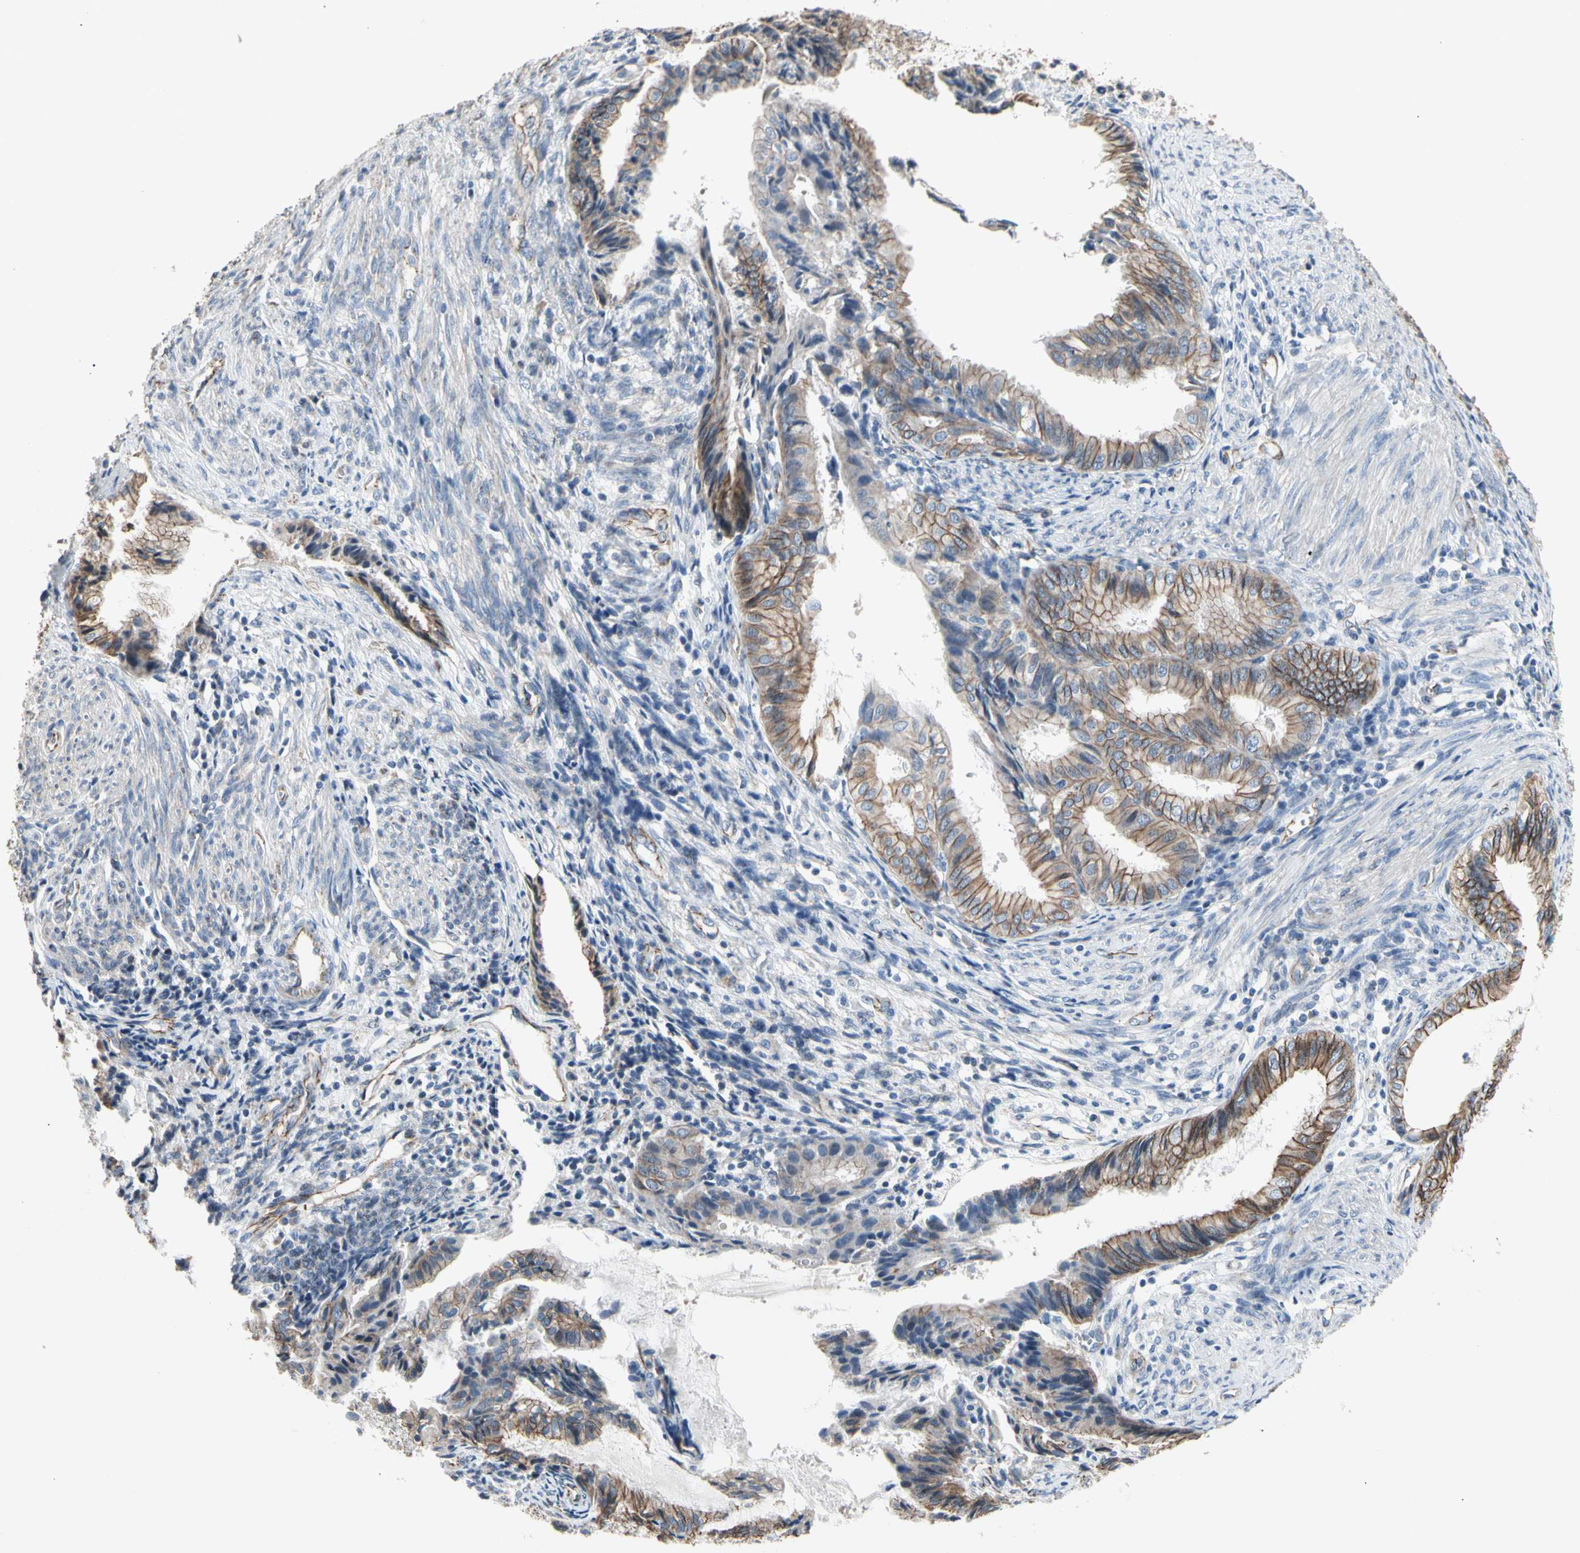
{"staining": {"intensity": "moderate", "quantity": "25%-75%", "location": "cytoplasmic/membranous"}, "tissue": "endometrial cancer", "cell_type": "Tumor cells", "image_type": "cancer", "snomed": [{"axis": "morphology", "description": "Adenocarcinoma, NOS"}, {"axis": "topography", "description": "Endometrium"}], "caption": "Immunohistochemical staining of human endometrial cancer reveals medium levels of moderate cytoplasmic/membranous protein expression in approximately 25%-75% of tumor cells.", "gene": "LGR6", "patient": {"sex": "female", "age": 86}}